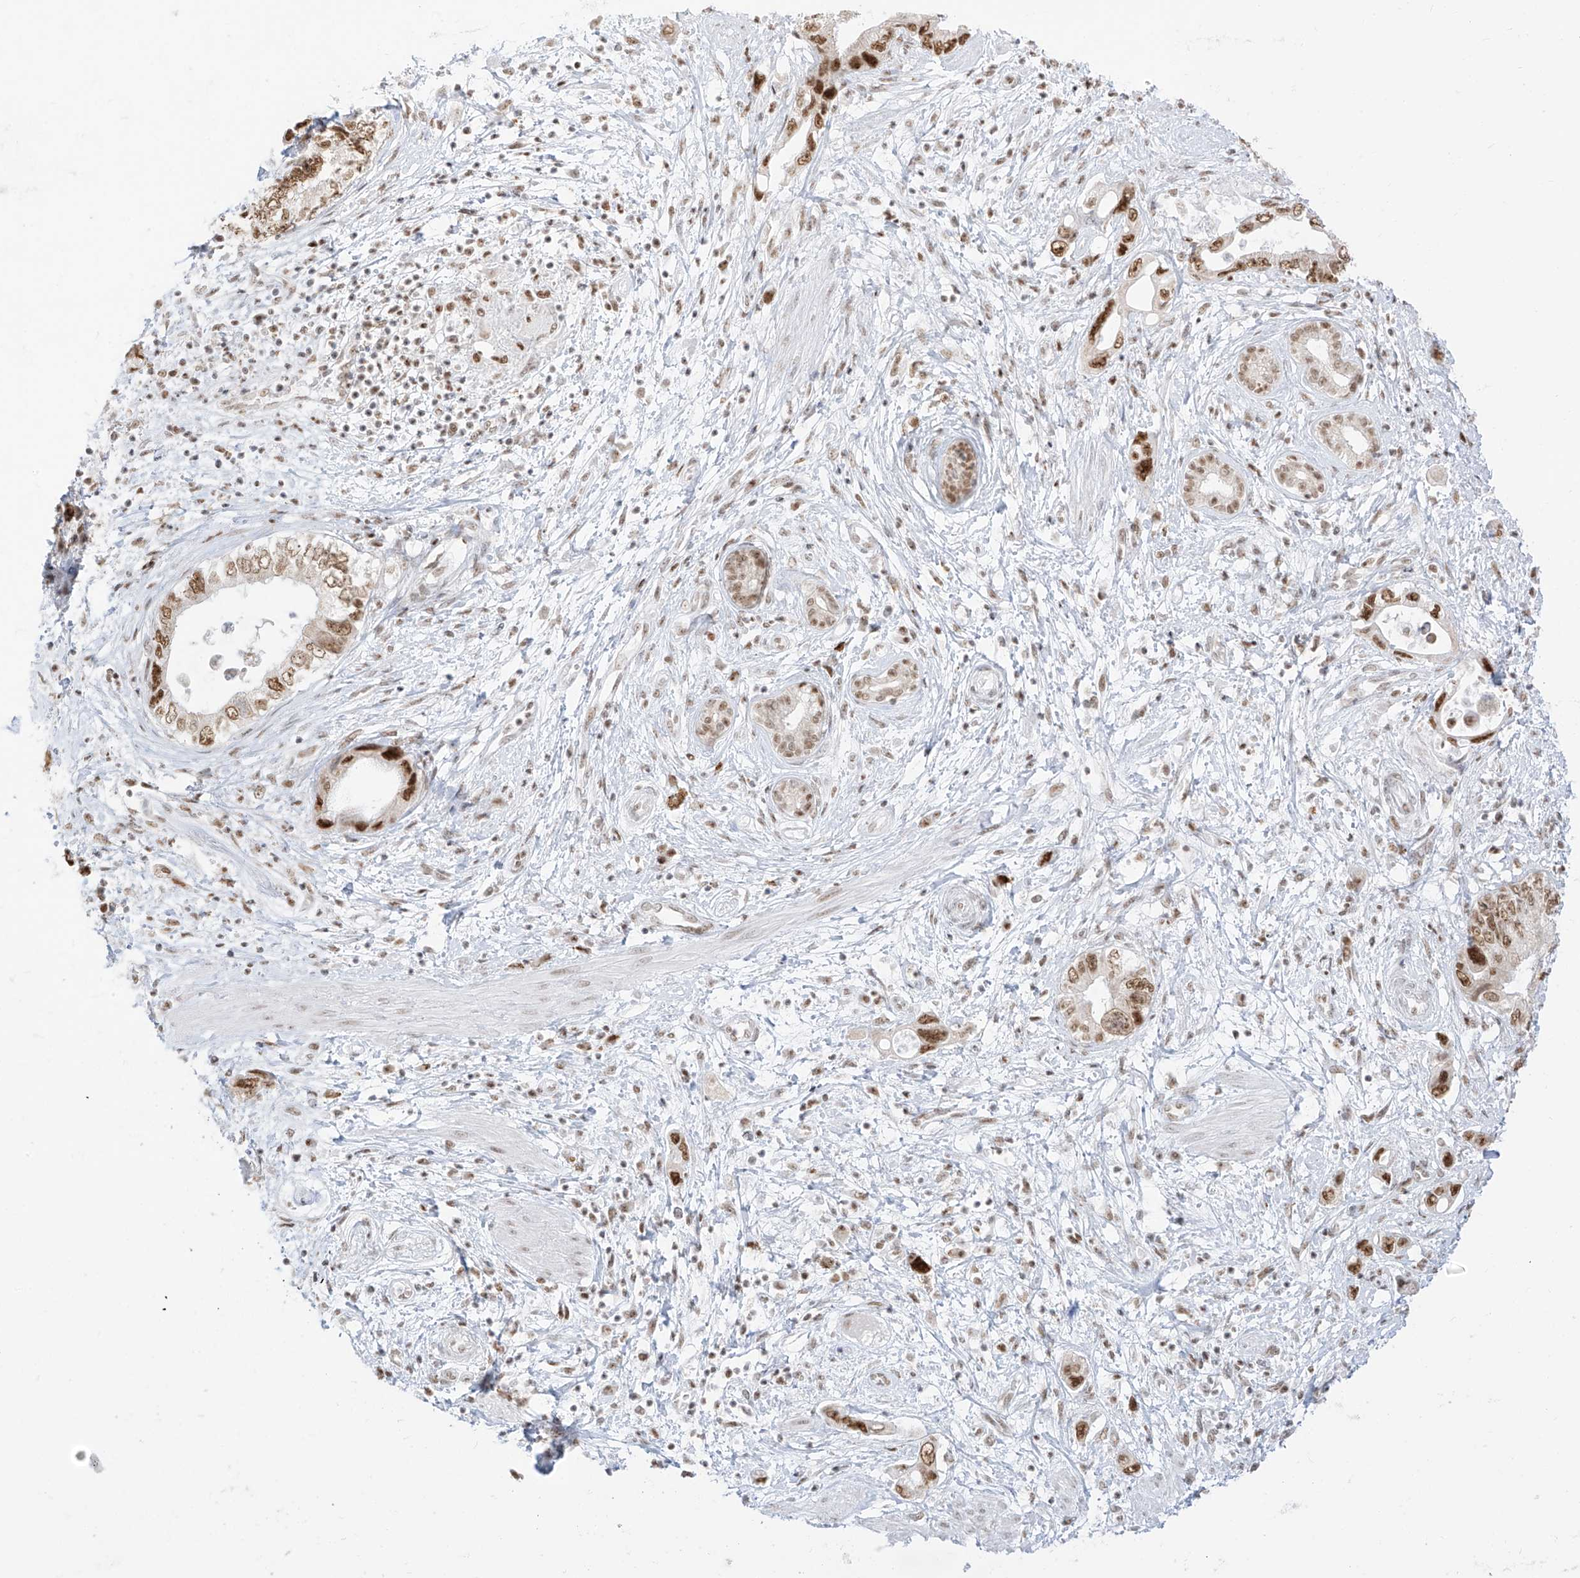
{"staining": {"intensity": "moderate", "quantity": ">75%", "location": "nuclear"}, "tissue": "pancreatic cancer", "cell_type": "Tumor cells", "image_type": "cancer", "snomed": [{"axis": "morphology", "description": "Adenocarcinoma, NOS"}, {"axis": "topography", "description": "Pancreas"}], "caption": "Protein analysis of pancreatic adenocarcinoma tissue shows moderate nuclear positivity in approximately >75% of tumor cells.", "gene": "SUPT5H", "patient": {"sex": "female", "age": 73}}